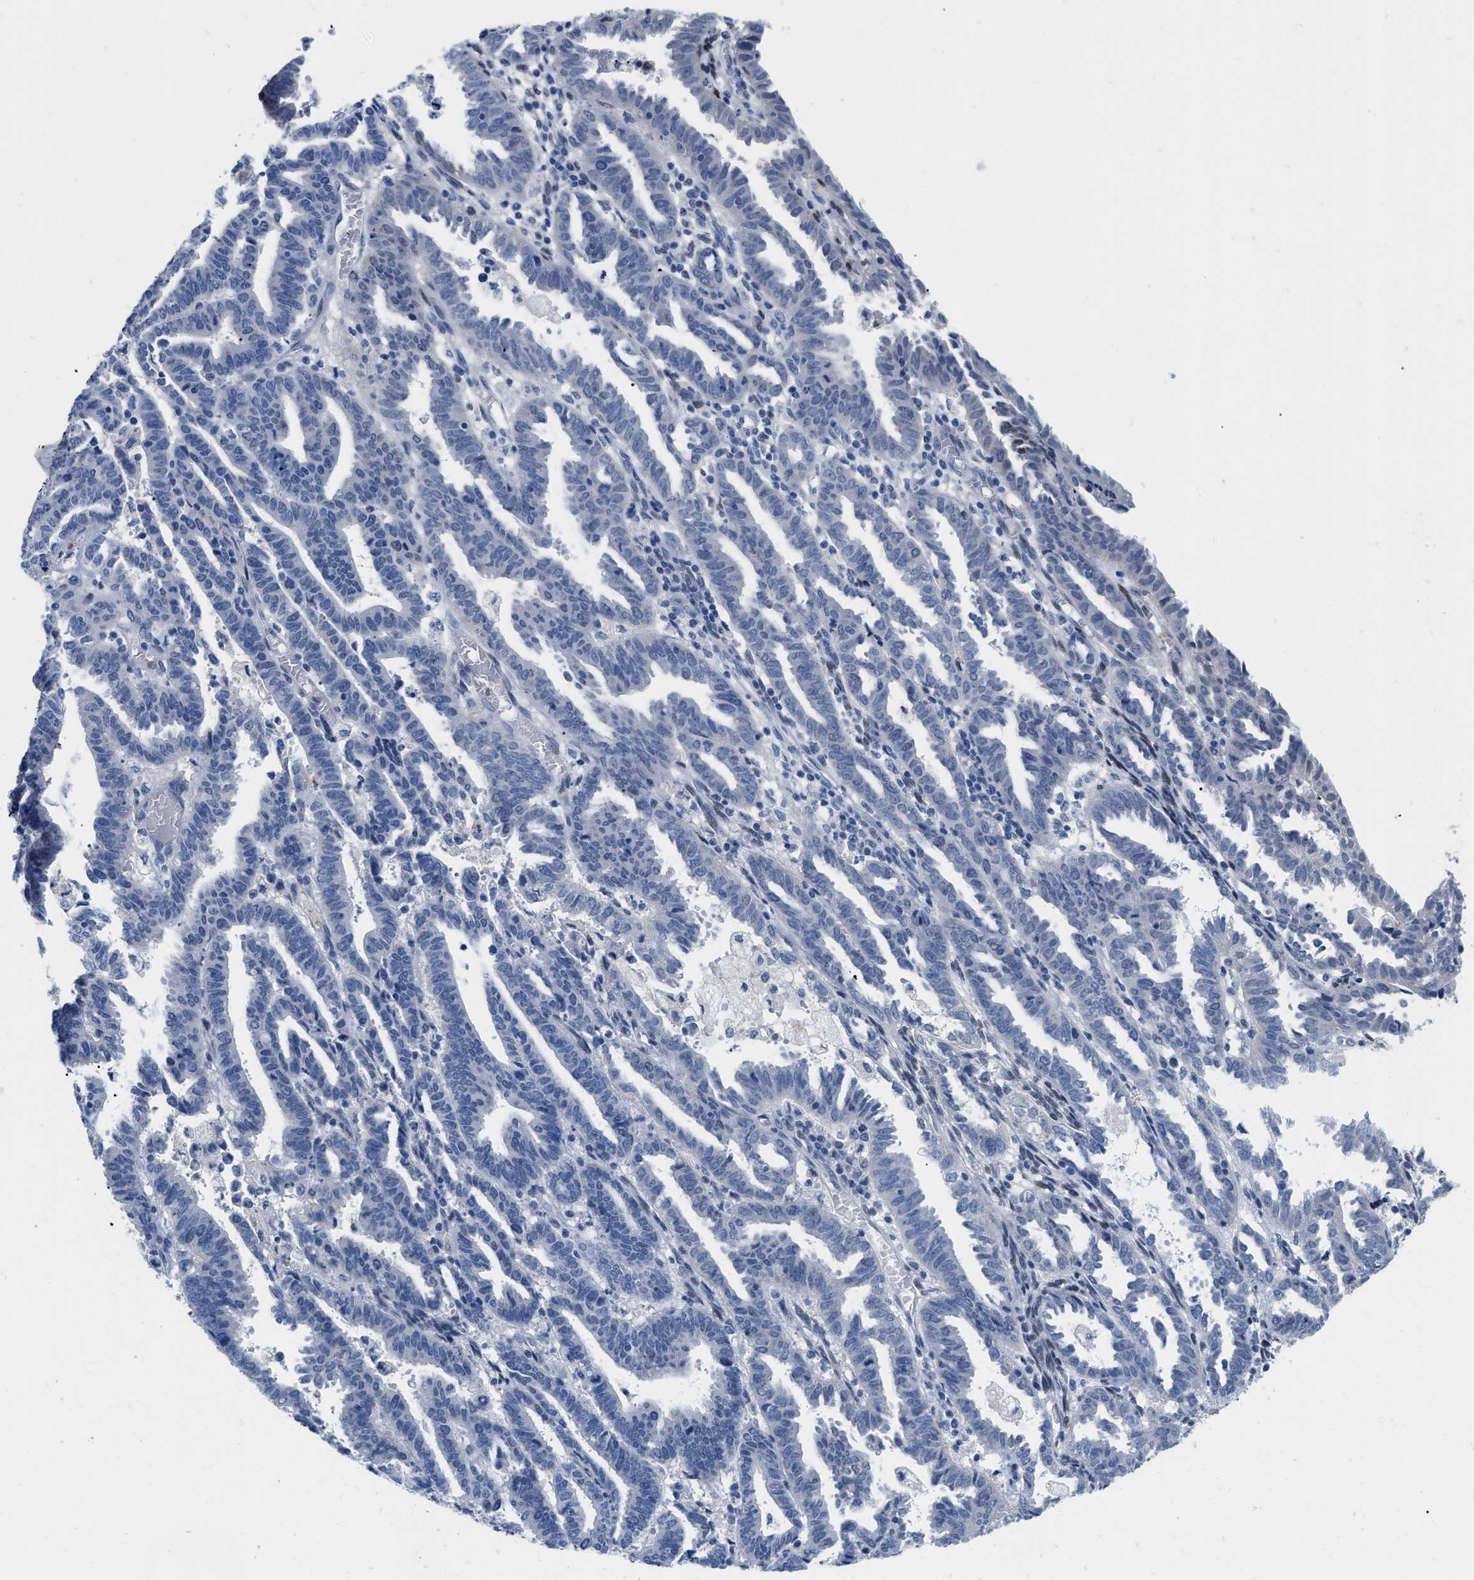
{"staining": {"intensity": "negative", "quantity": "none", "location": "none"}, "tissue": "endometrial cancer", "cell_type": "Tumor cells", "image_type": "cancer", "snomed": [{"axis": "morphology", "description": "Adenocarcinoma, NOS"}, {"axis": "topography", "description": "Uterus"}], "caption": "A photomicrograph of adenocarcinoma (endometrial) stained for a protein reveals no brown staining in tumor cells.", "gene": "NFIX", "patient": {"sex": "female", "age": 83}}